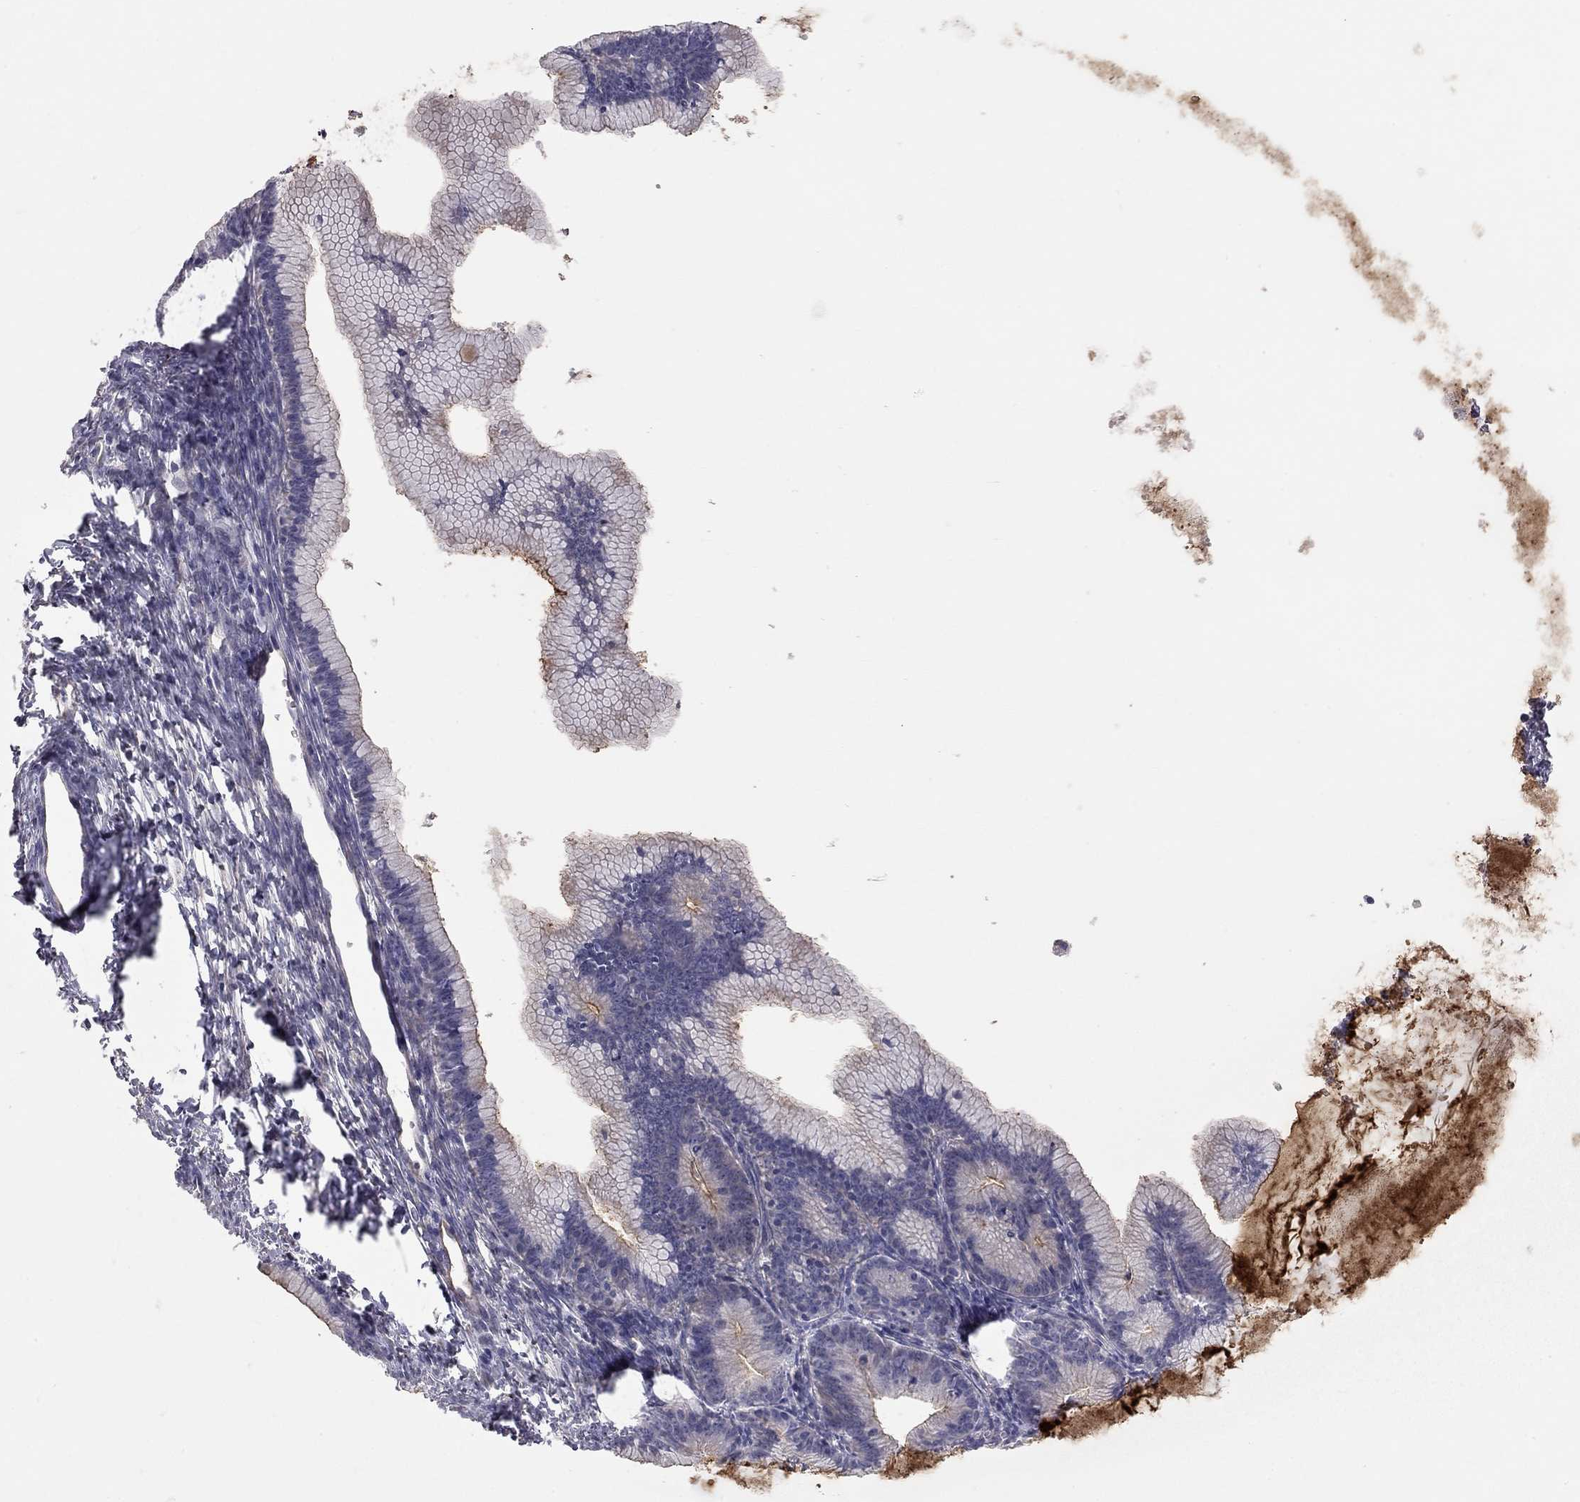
{"staining": {"intensity": "negative", "quantity": "none", "location": "none"}, "tissue": "ovarian cancer", "cell_type": "Tumor cells", "image_type": "cancer", "snomed": [{"axis": "morphology", "description": "Cystadenocarcinoma, mucinous, NOS"}, {"axis": "topography", "description": "Ovary"}], "caption": "Immunohistochemical staining of human ovarian cancer (mucinous cystadenocarcinoma) displays no significant staining in tumor cells. (Brightfield microscopy of DAB immunohistochemistry at high magnification).", "gene": "GPRC5B", "patient": {"sex": "female", "age": 41}}